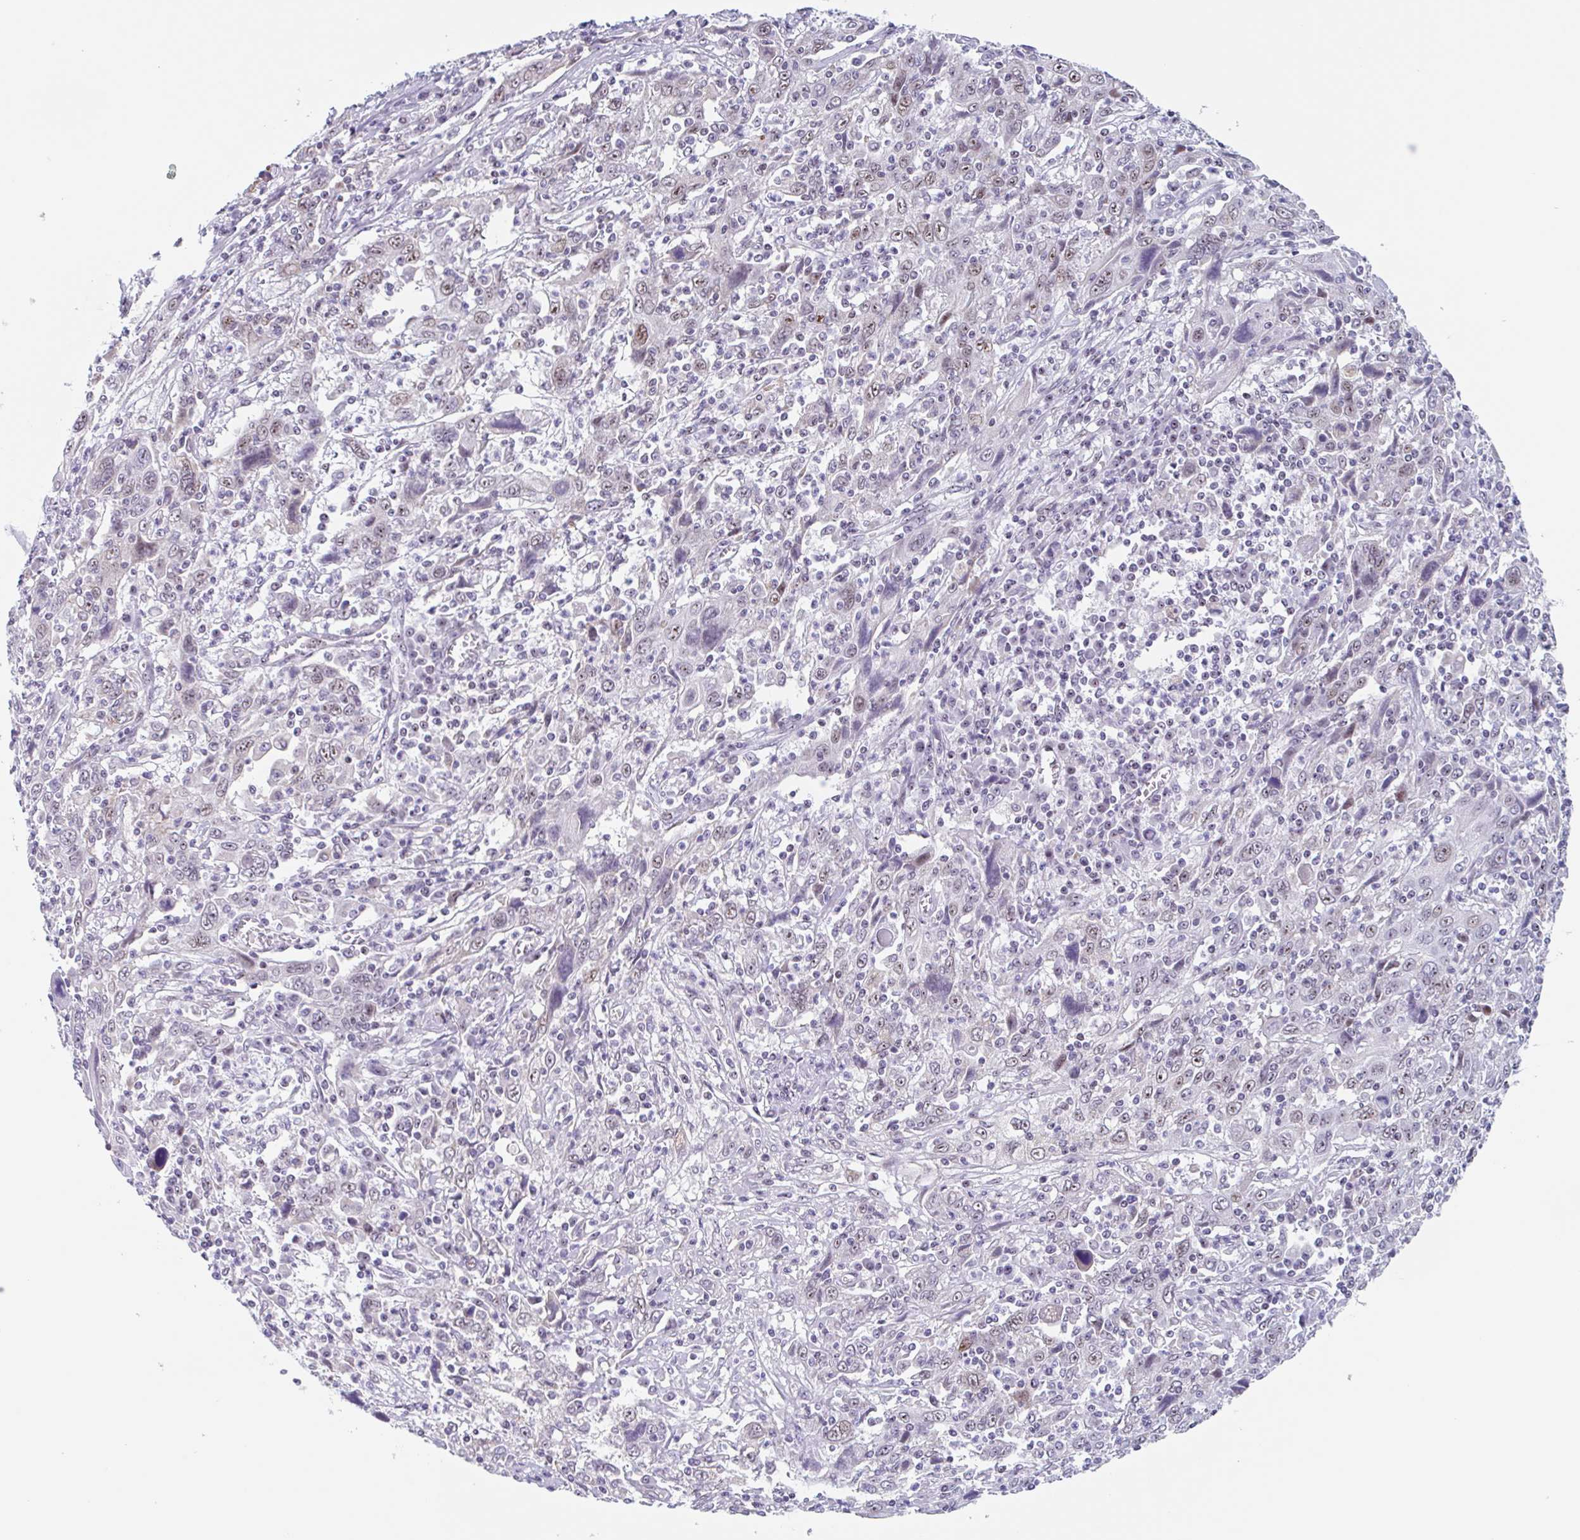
{"staining": {"intensity": "moderate", "quantity": ">75%", "location": "nuclear"}, "tissue": "cervical cancer", "cell_type": "Tumor cells", "image_type": "cancer", "snomed": [{"axis": "morphology", "description": "Squamous cell carcinoma, NOS"}, {"axis": "topography", "description": "Cervix"}], "caption": "A photomicrograph showing moderate nuclear expression in about >75% of tumor cells in squamous cell carcinoma (cervical), as visualized by brown immunohistochemical staining.", "gene": "LENG9", "patient": {"sex": "female", "age": 46}}